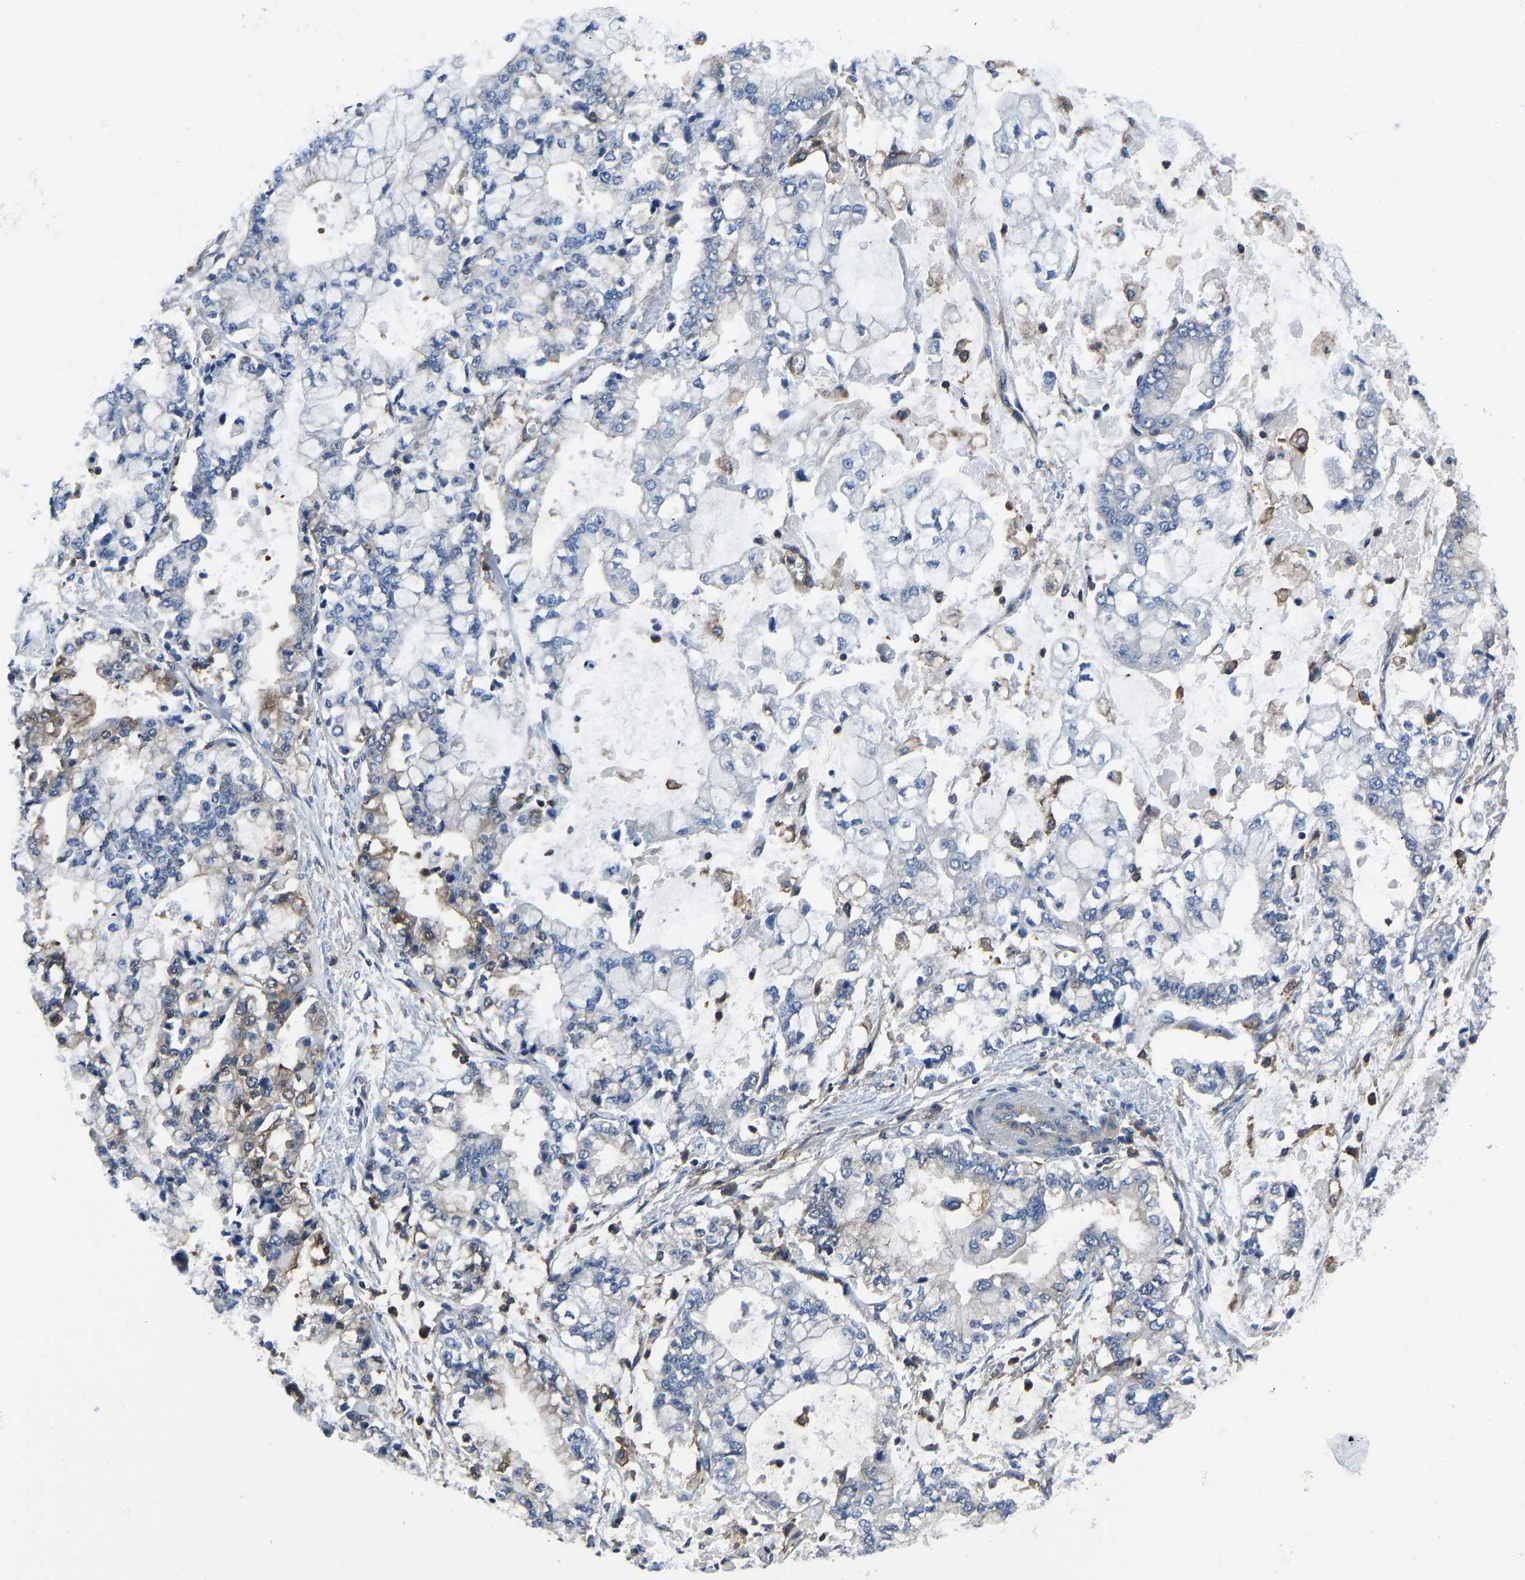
{"staining": {"intensity": "negative", "quantity": "none", "location": "none"}, "tissue": "stomach cancer", "cell_type": "Tumor cells", "image_type": "cancer", "snomed": [{"axis": "morphology", "description": "Adenocarcinoma, NOS"}, {"axis": "topography", "description": "Stomach"}], "caption": "Tumor cells show no significant protein staining in stomach cancer (adenocarcinoma).", "gene": "PRKAR1A", "patient": {"sex": "male", "age": 76}}